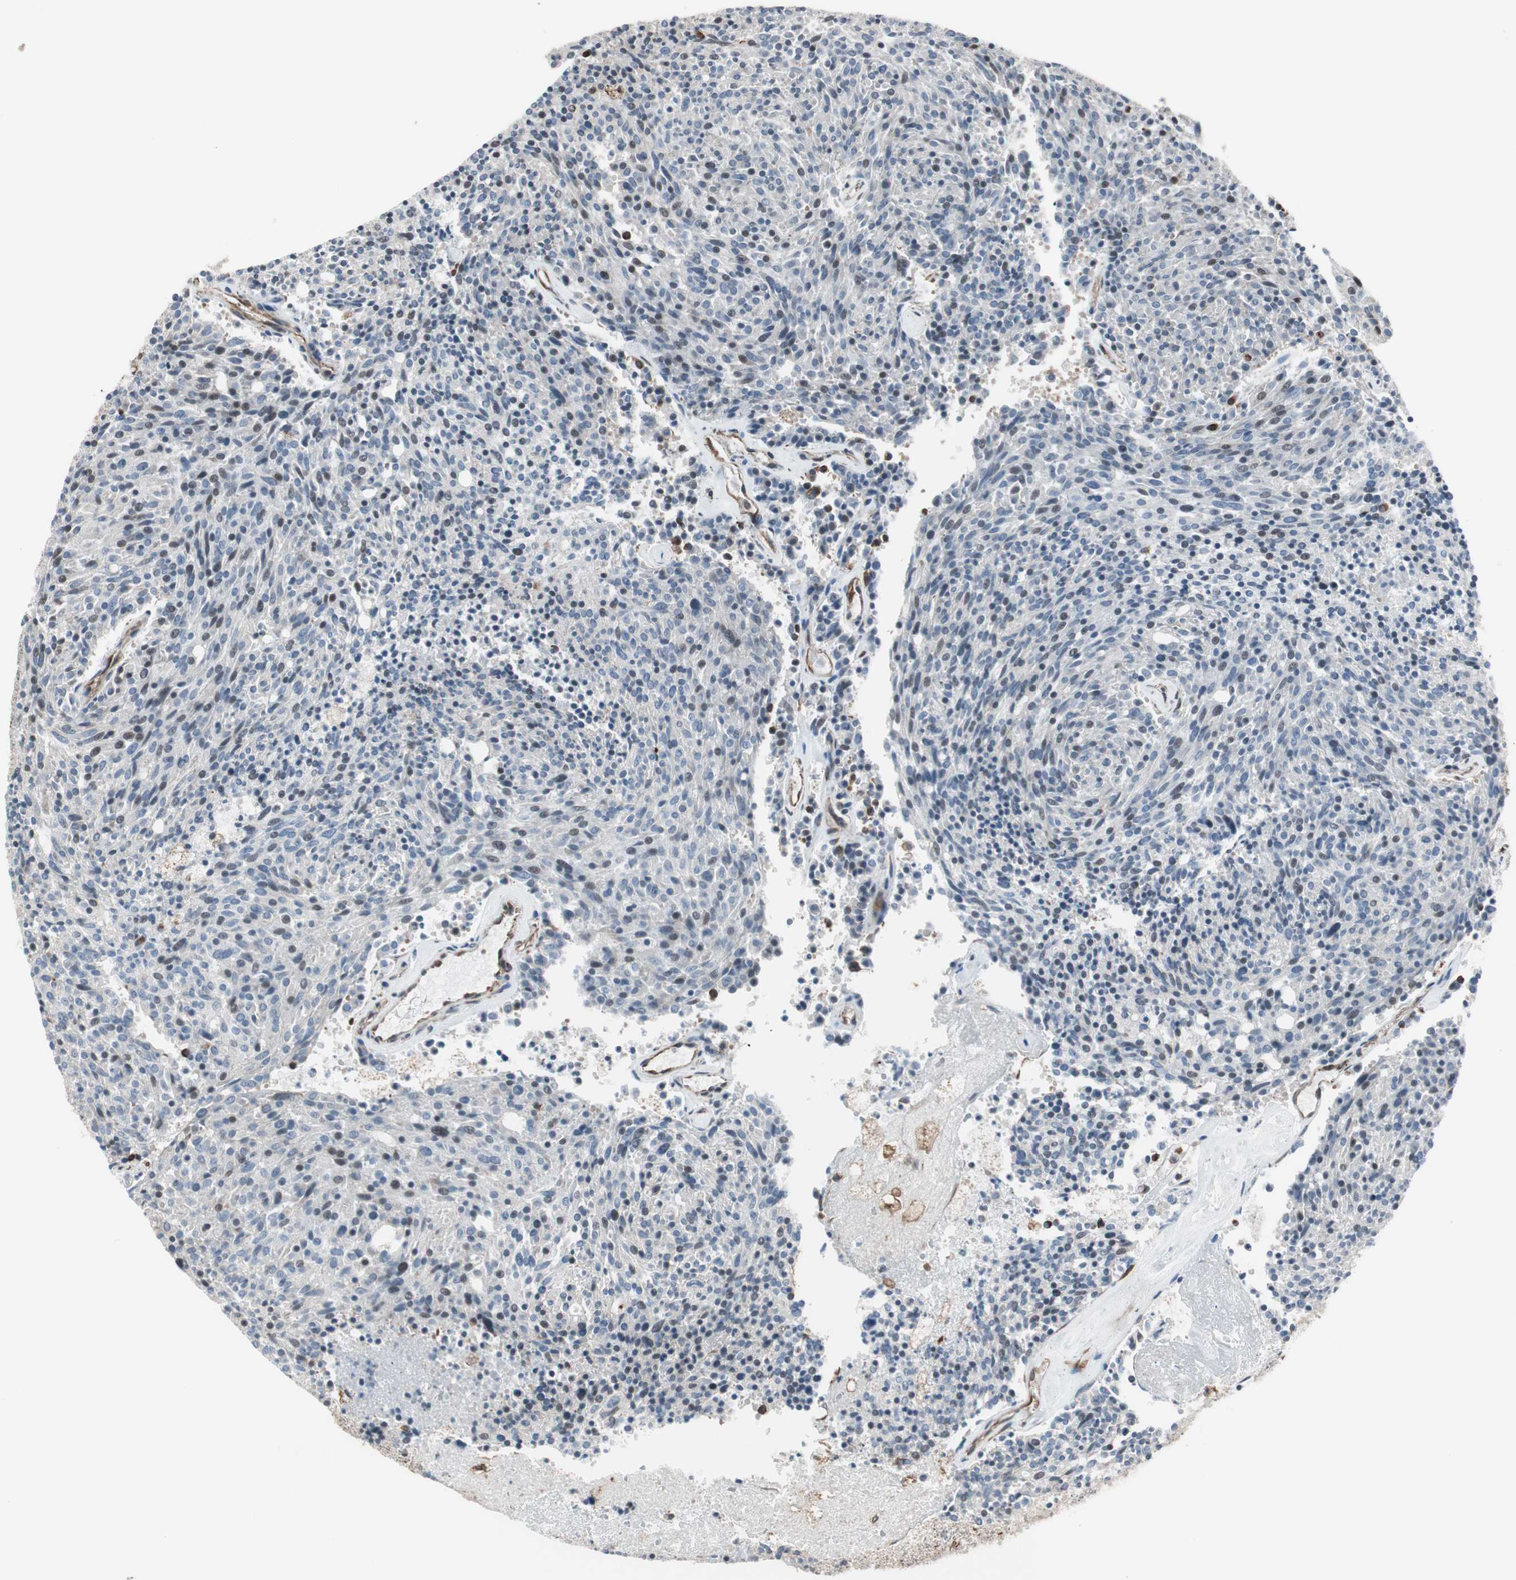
{"staining": {"intensity": "weak", "quantity": "25%-75%", "location": "nuclear"}, "tissue": "carcinoid", "cell_type": "Tumor cells", "image_type": "cancer", "snomed": [{"axis": "morphology", "description": "Carcinoid, malignant, NOS"}, {"axis": "topography", "description": "Pancreas"}], "caption": "Carcinoid (malignant) stained for a protein (brown) displays weak nuclear positive expression in approximately 25%-75% of tumor cells.", "gene": "MAD2L2", "patient": {"sex": "female", "age": 54}}